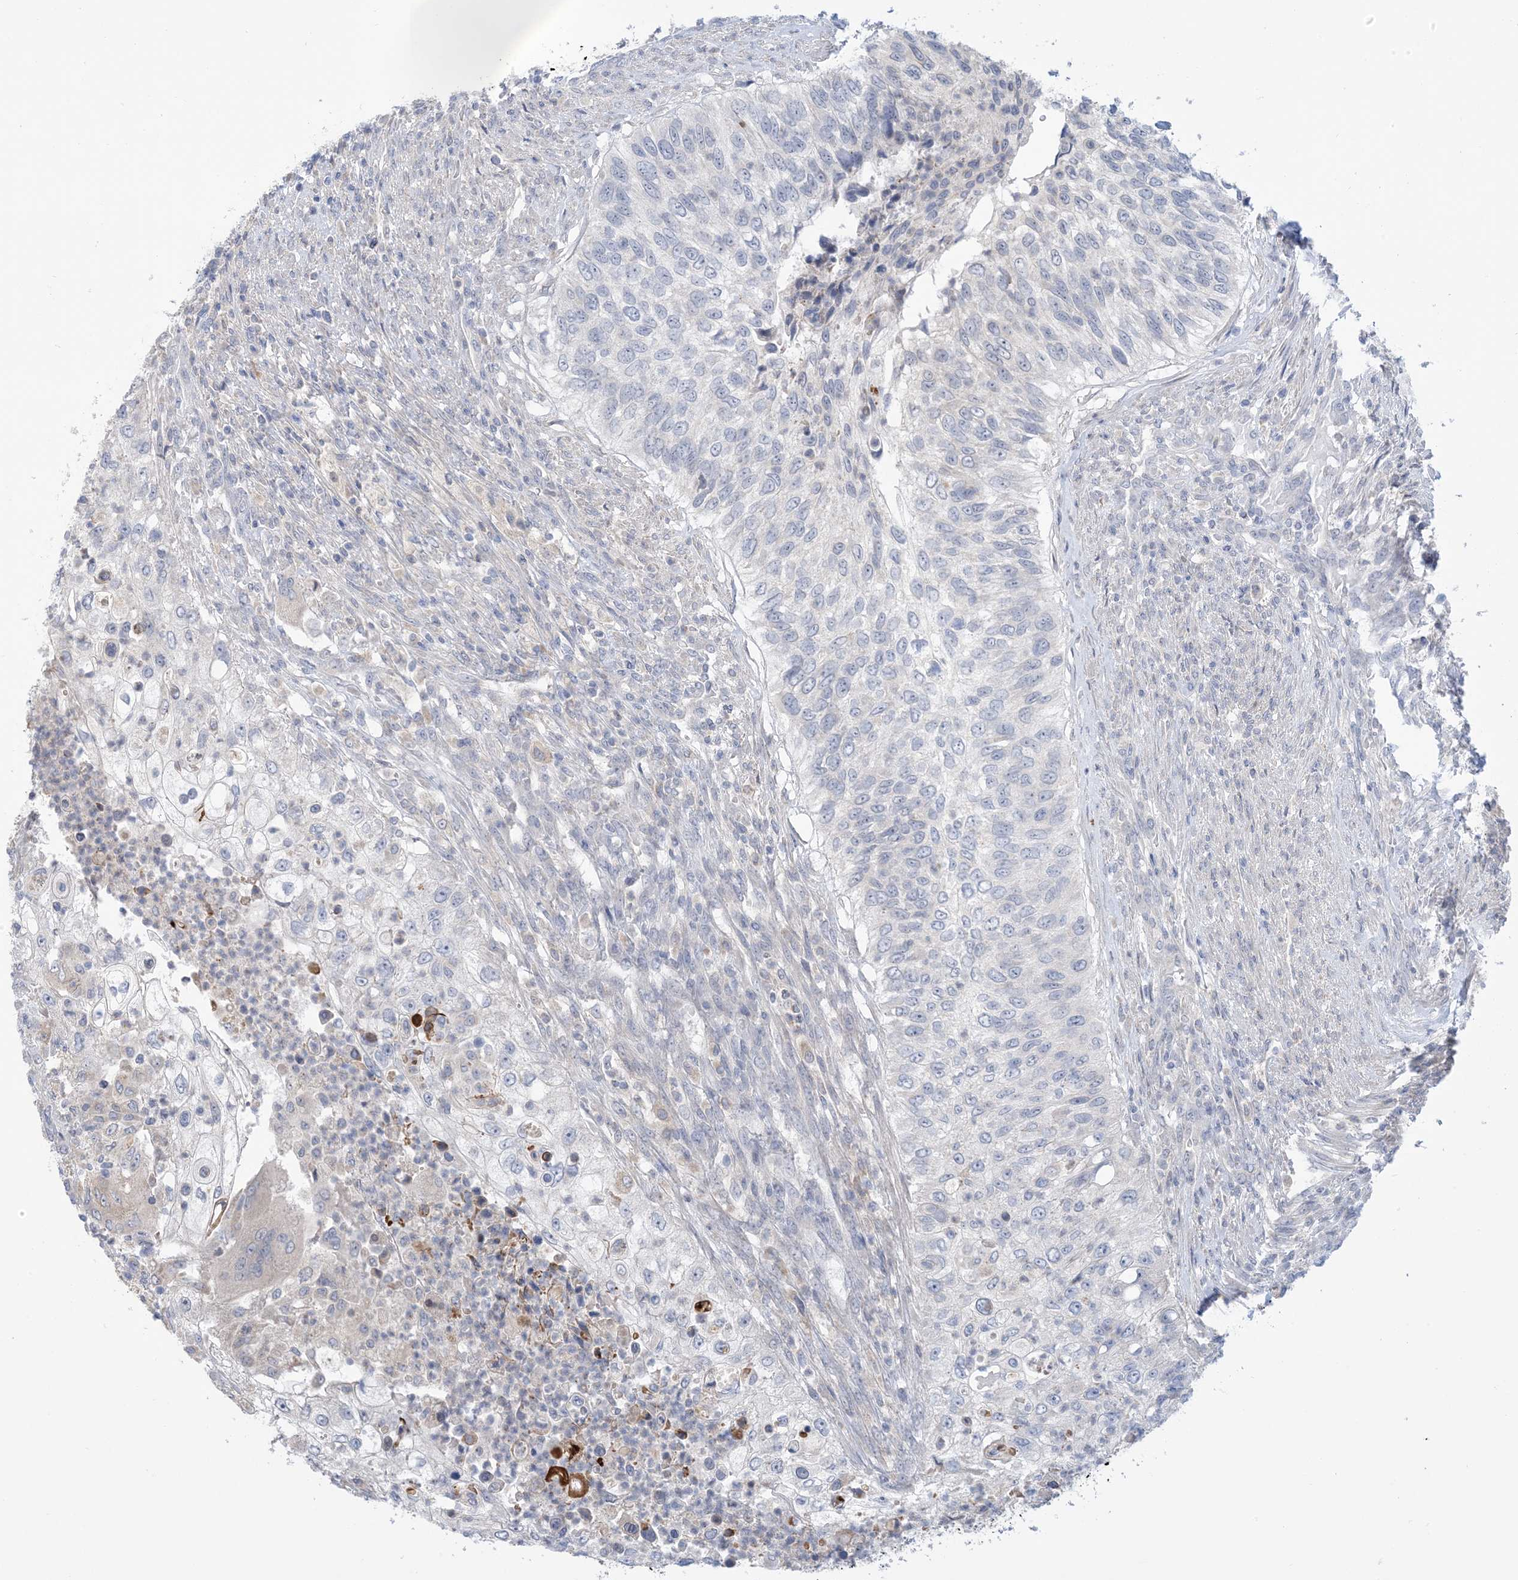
{"staining": {"intensity": "negative", "quantity": "none", "location": "none"}, "tissue": "urothelial cancer", "cell_type": "Tumor cells", "image_type": "cancer", "snomed": [{"axis": "morphology", "description": "Urothelial carcinoma, High grade"}, {"axis": "topography", "description": "Urinary bladder"}], "caption": "Tumor cells are negative for protein expression in human urothelial cancer.", "gene": "TTYH1", "patient": {"sex": "female", "age": 60}}